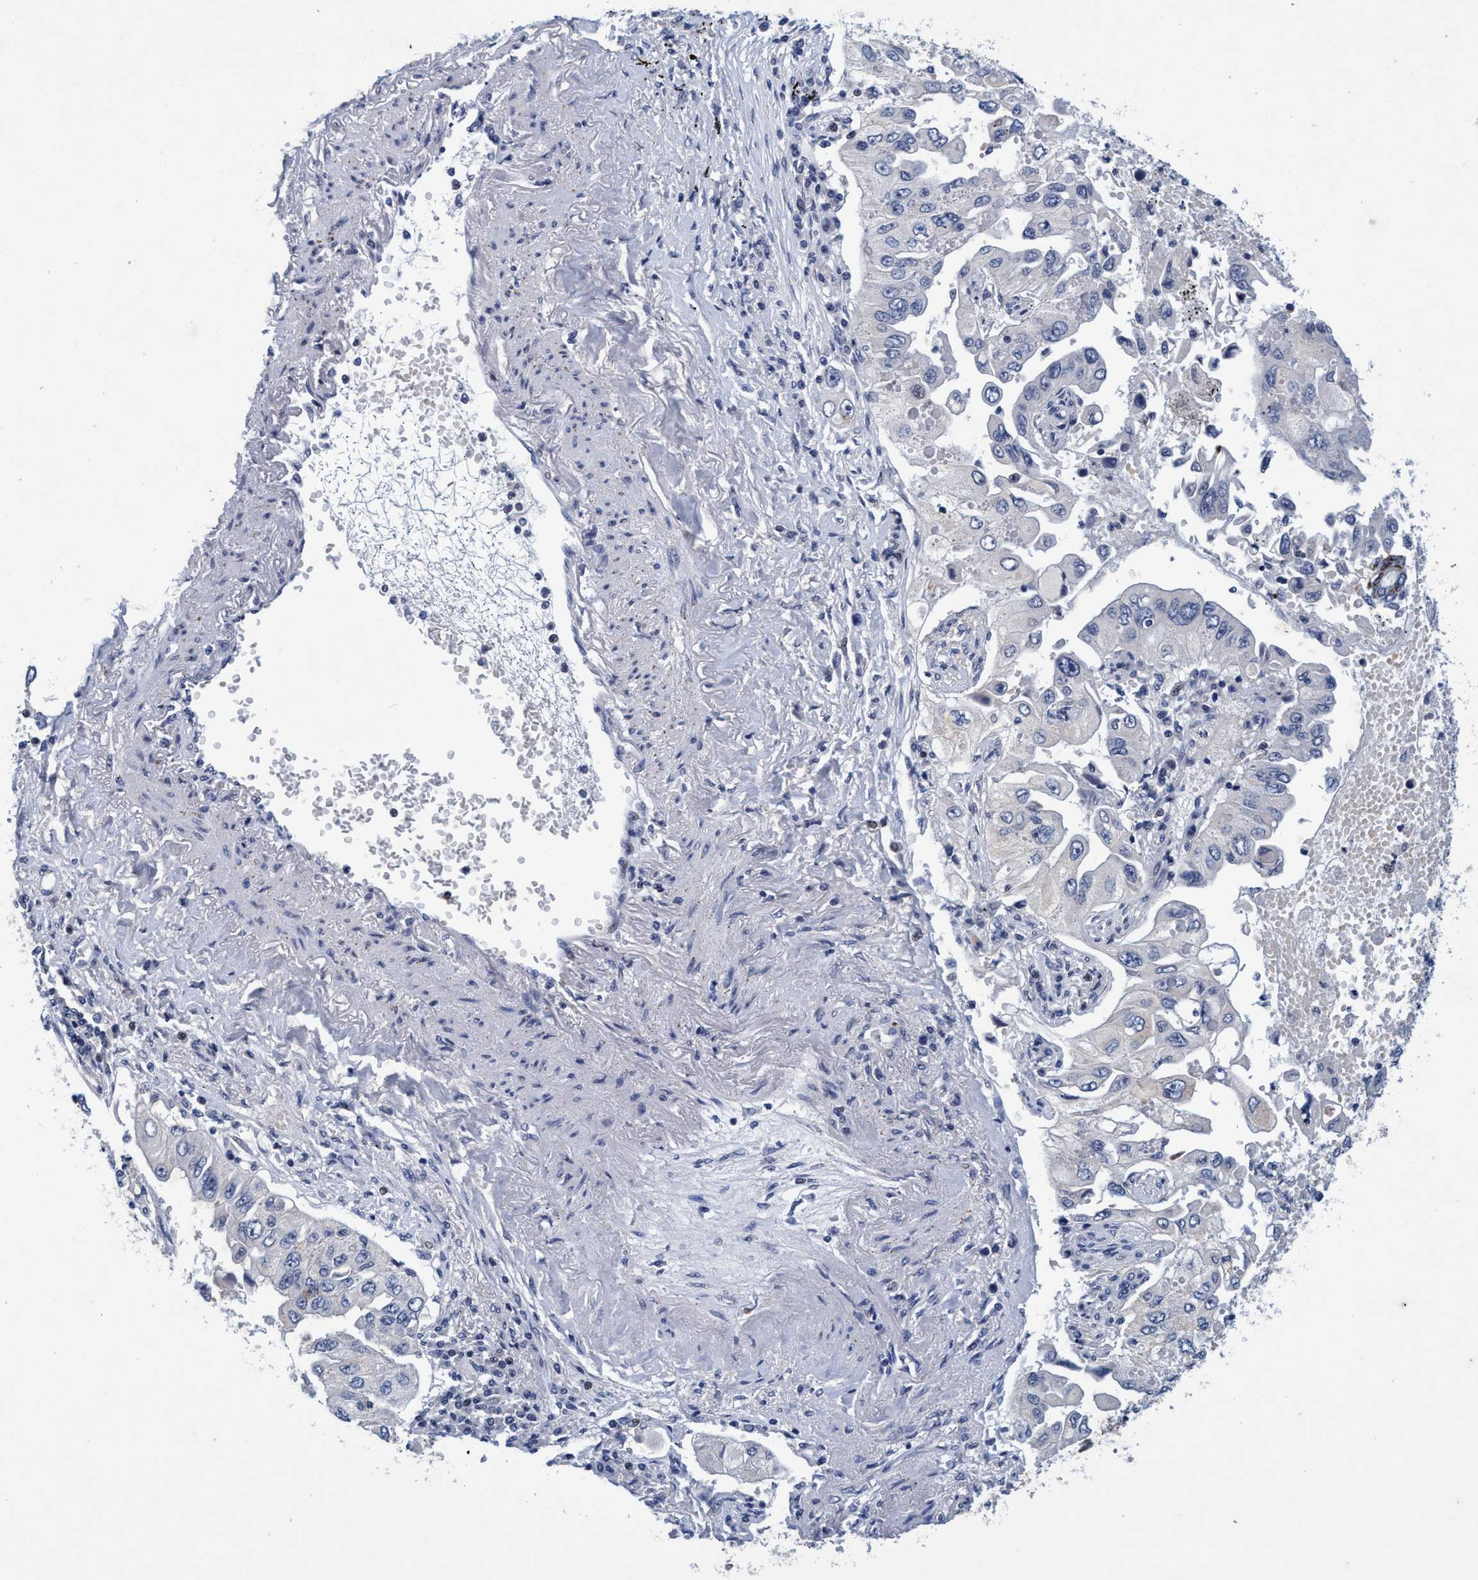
{"staining": {"intensity": "negative", "quantity": "none", "location": "none"}, "tissue": "lung cancer", "cell_type": "Tumor cells", "image_type": "cancer", "snomed": [{"axis": "morphology", "description": "Adenocarcinoma, NOS"}, {"axis": "topography", "description": "Lung"}], "caption": "Tumor cells show no significant staining in lung adenocarcinoma.", "gene": "GRB14", "patient": {"sex": "male", "age": 84}}